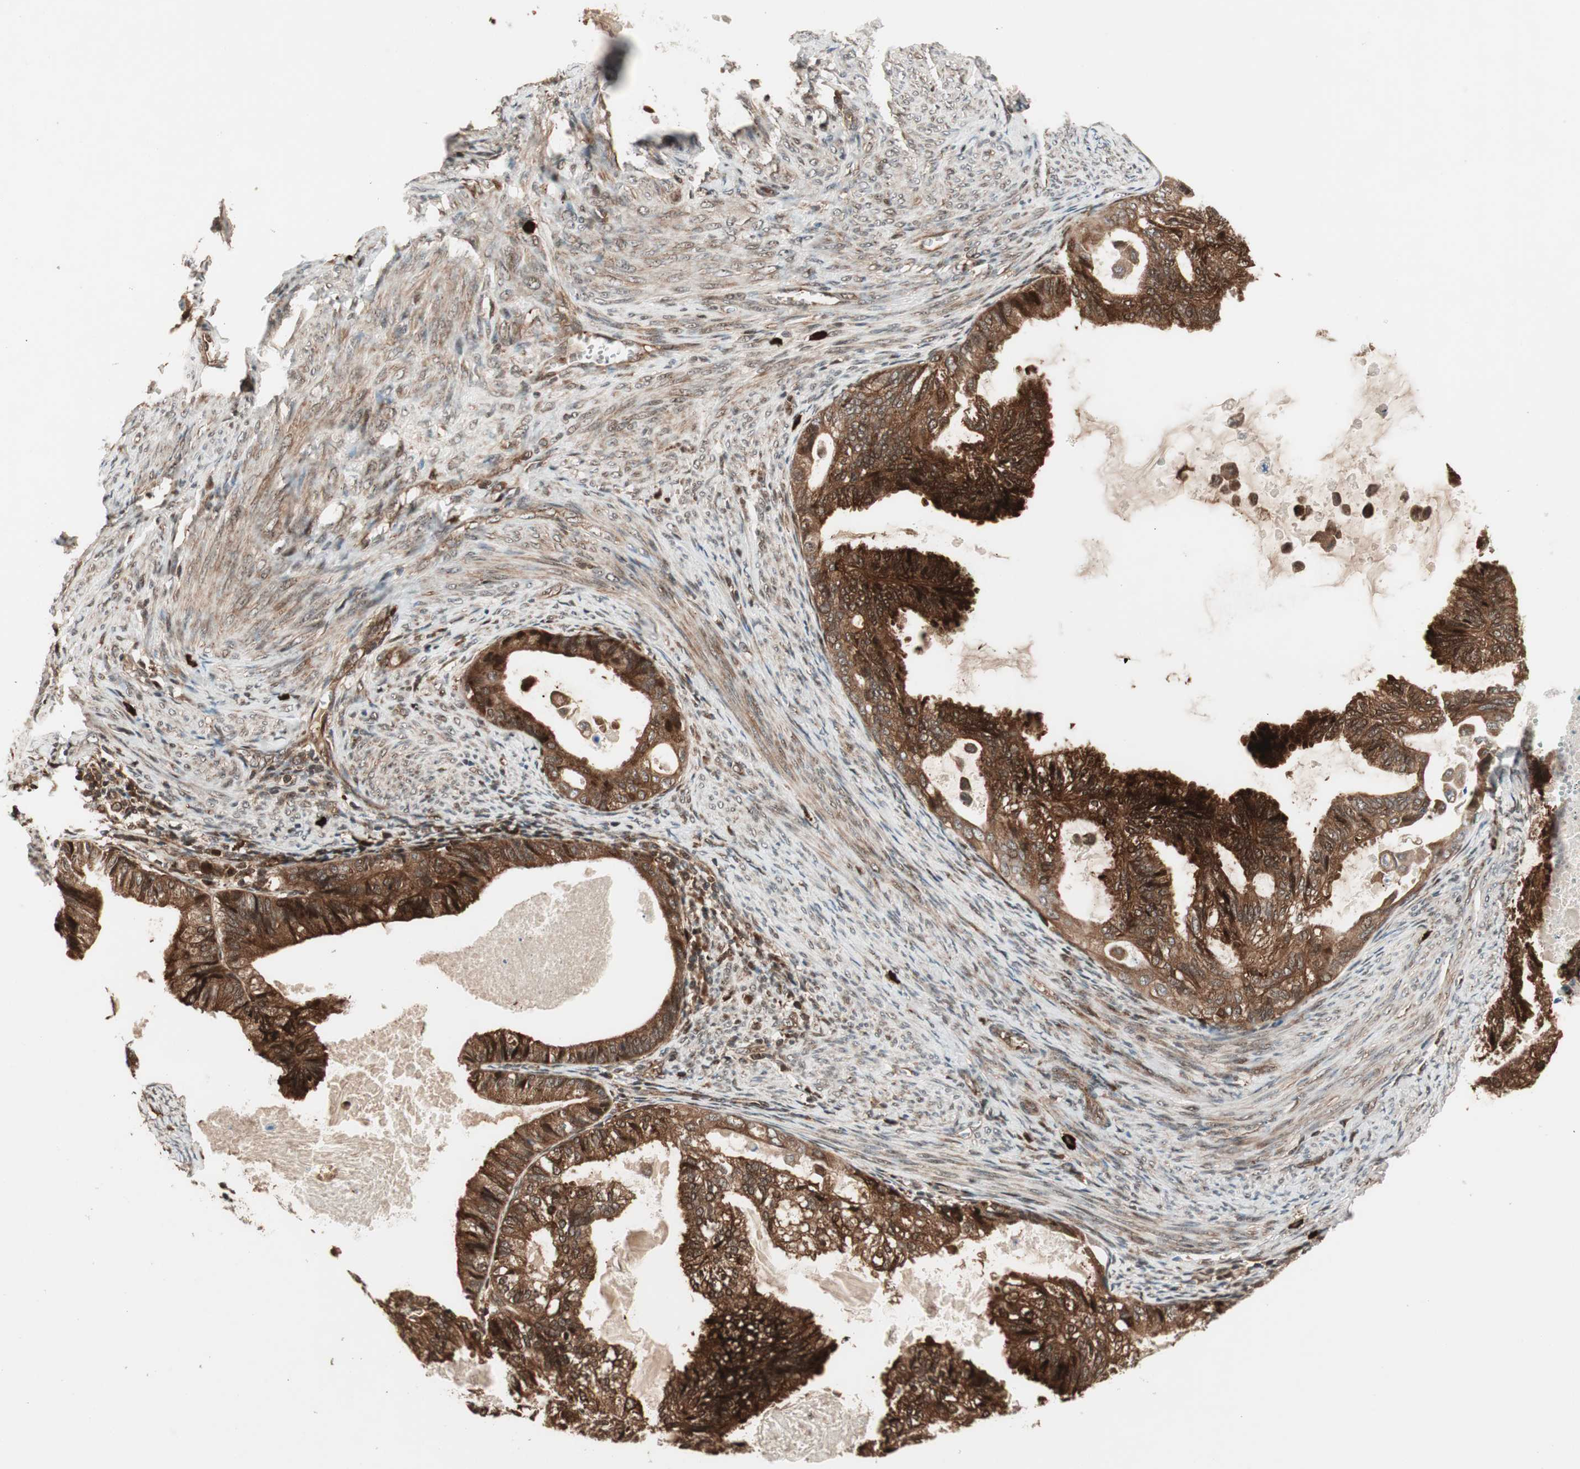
{"staining": {"intensity": "strong", "quantity": ">75%", "location": "cytoplasmic/membranous,nuclear"}, "tissue": "cervical cancer", "cell_type": "Tumor cells", "image_type": "cancer", "snomed": [{"axis": "morphology", "description": "Normal tissue, NOS"}, {"axis": "morphology", "description": "Adenocarcinoma, NOS"}, {"axis": "topography", "description": "Cervix"}, {"axis": "topography", "description": "Endometrium"}], "caption": "There is high levels of strong cytoplasmic/membranous and nuclear positivity in tumor cells of adenocarcinoma (cervical), as demonstrated by immunohistochemical staining (brown color).", "gene": "PRKG2", "patient": {"sex": "female", "age": 86}}